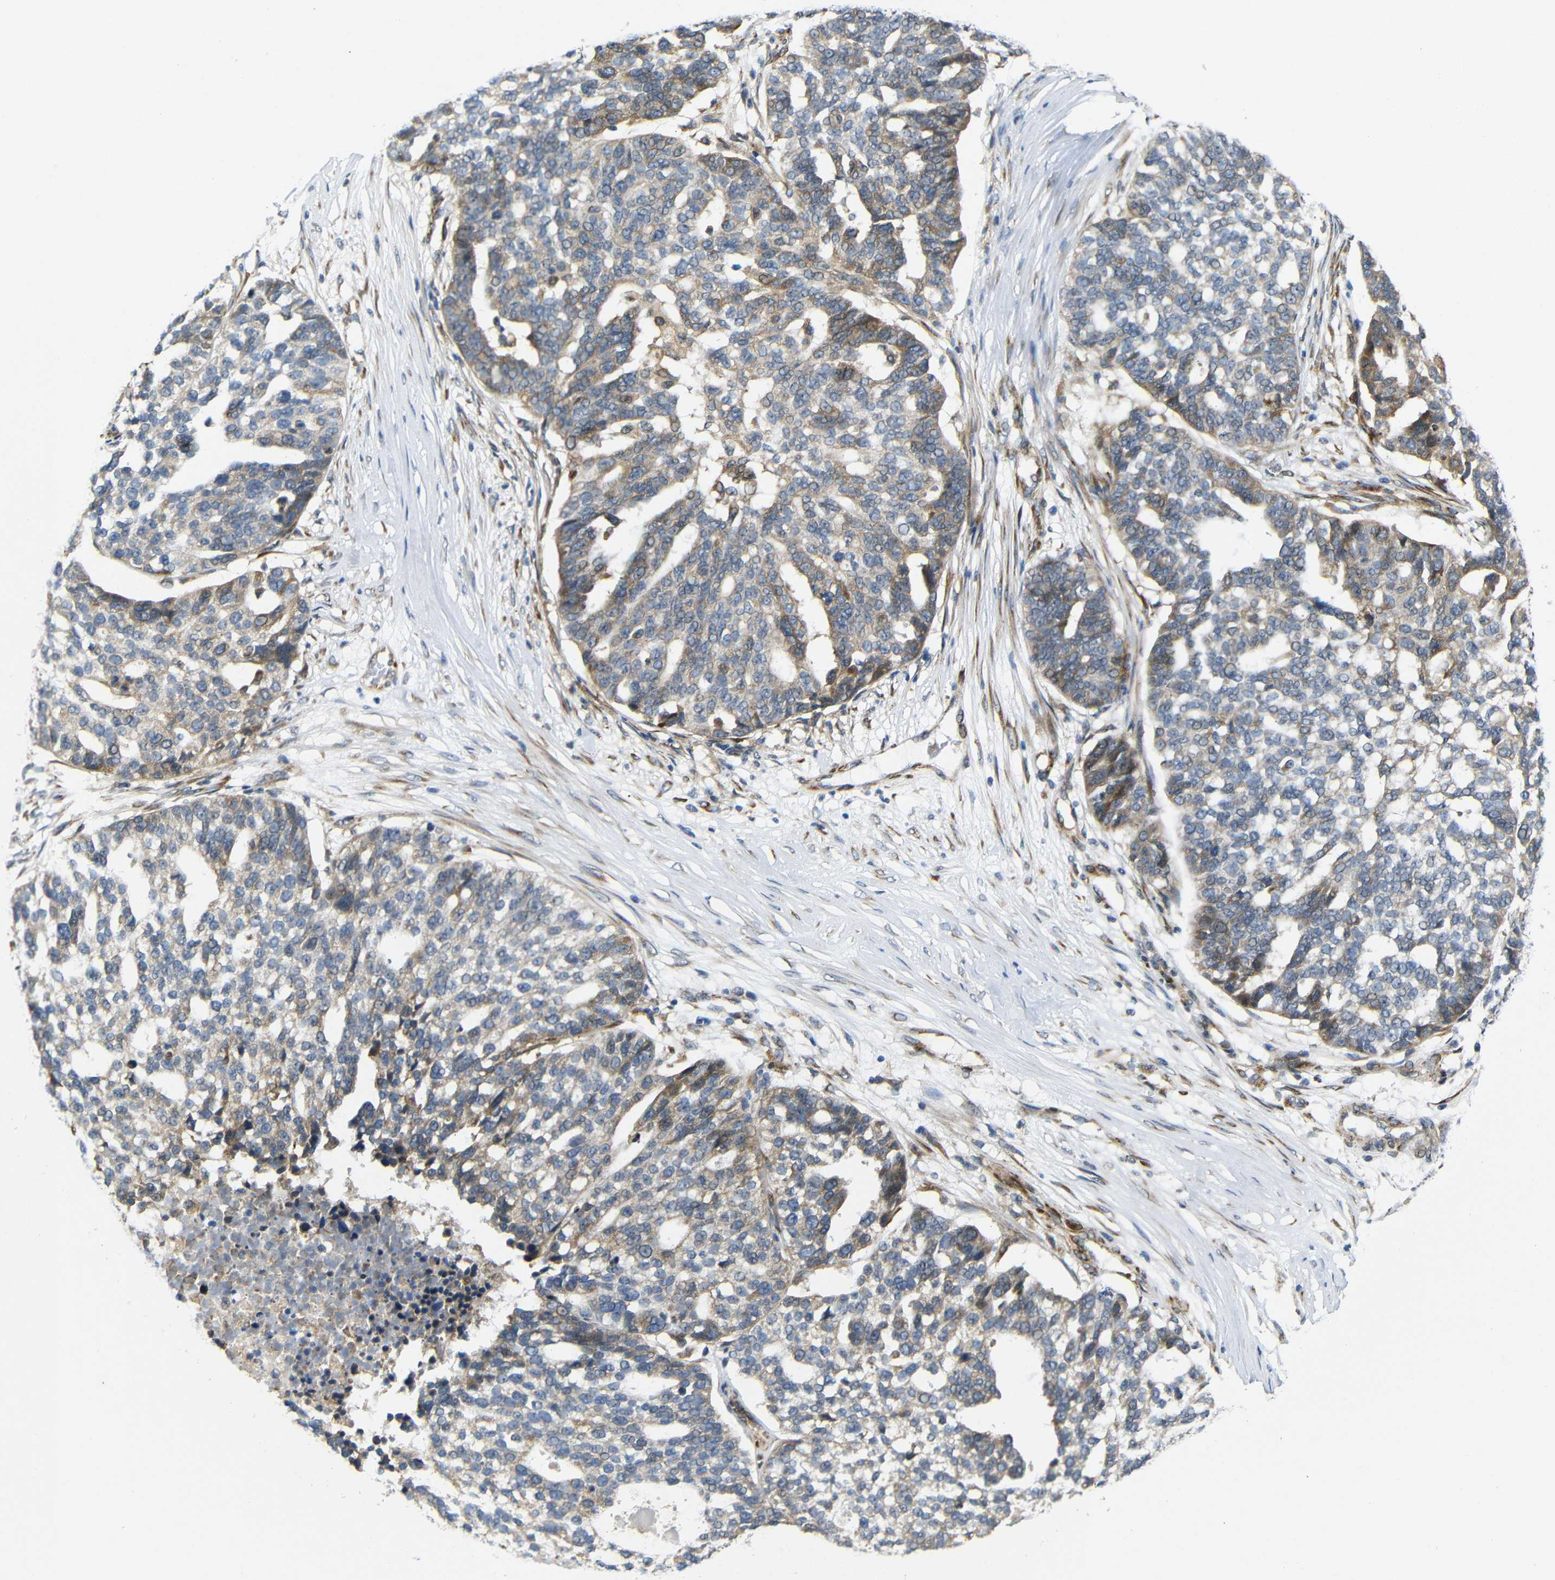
{"staining": {"intensity": "moderate", "quantity": "<25%", "location": "cytoplasmic/membranous"}, "tissue": "ovarian cancer", "cell_type": "Tumor cells", "image_type": "cancer", "snomed": [{"axis": "morphology", "description": "Cystadenocarcinoma, serous, NOS"}, {"axis": "topography", "description": "Ovary"}], "caption": "Immunohistochemistry (IHC) of serous cystadenocarcinoma (ovarian) reveals low levels of moderate cytoplasmic/membranous expression in approximately <25% of tumor cells.", "gene": "P3H2", "patient": {"sex": "female", "age": 59}}